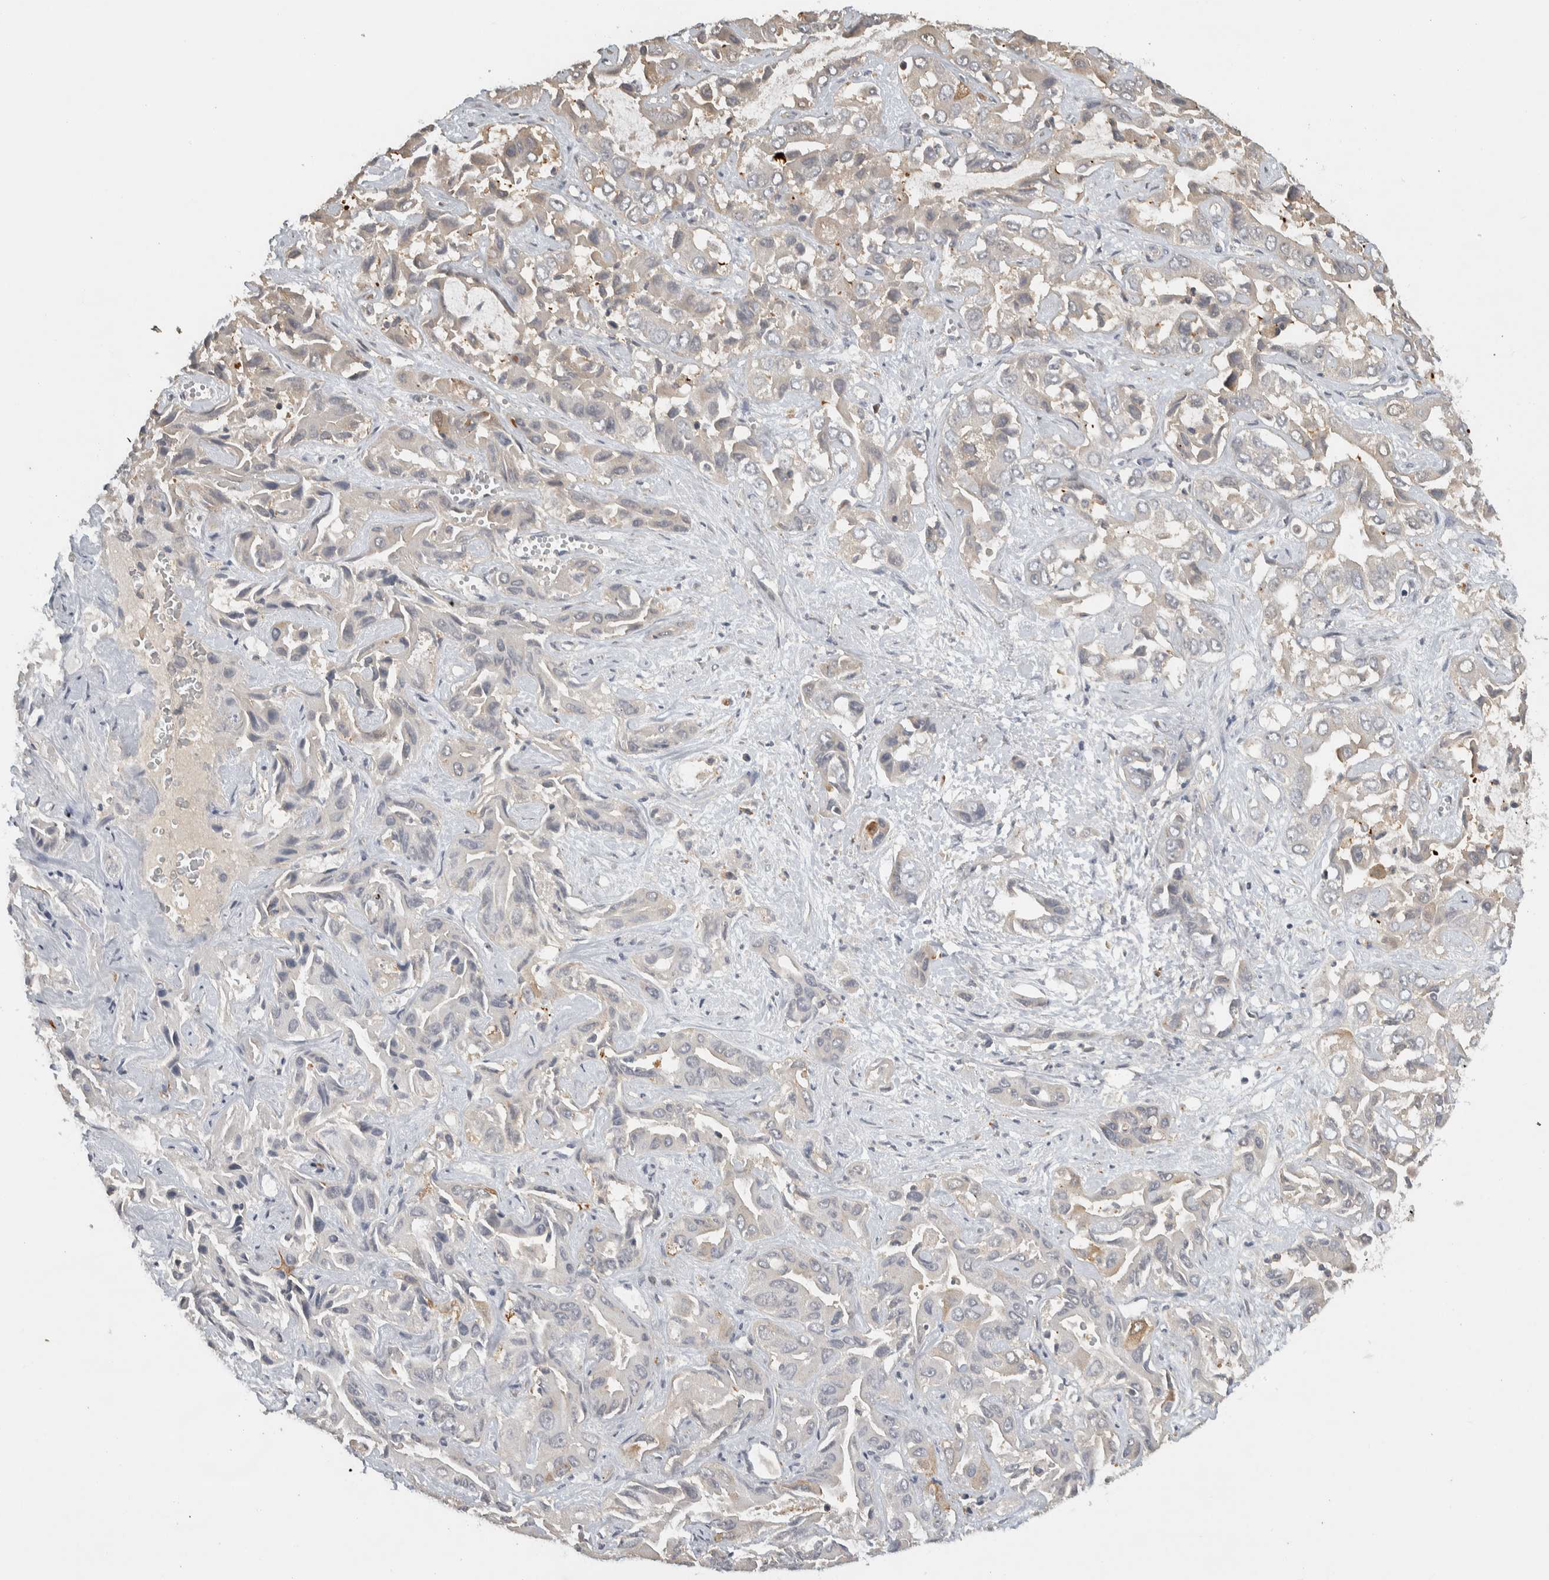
{"staining": {"intensity": "weak", "quantity": "<25%", "location": "cytoplasmic/membranous"}, "tissue": "liver cancer", "cell_type": "Tumor cells", "image_type": "cancer", "snomed": [{"axis": "morphology", "description": "Cholangiocarcinoma"}, {"axis": "topography", "description": "Liver"}], "caption": "Immunohistochemistry (IHC) micrograph of neoplastic tissue: liver cholangiocarcinoma stained with DAB (3,3'-diaminobenzidine) exhibits no significant protein staining in tumor cells. The staining is performed using DAB brown chromogen with nuclei counter-stained in using hematoxylin.", "gene": "EIF3H", "patient": {"sex": "female", "age": 52}}